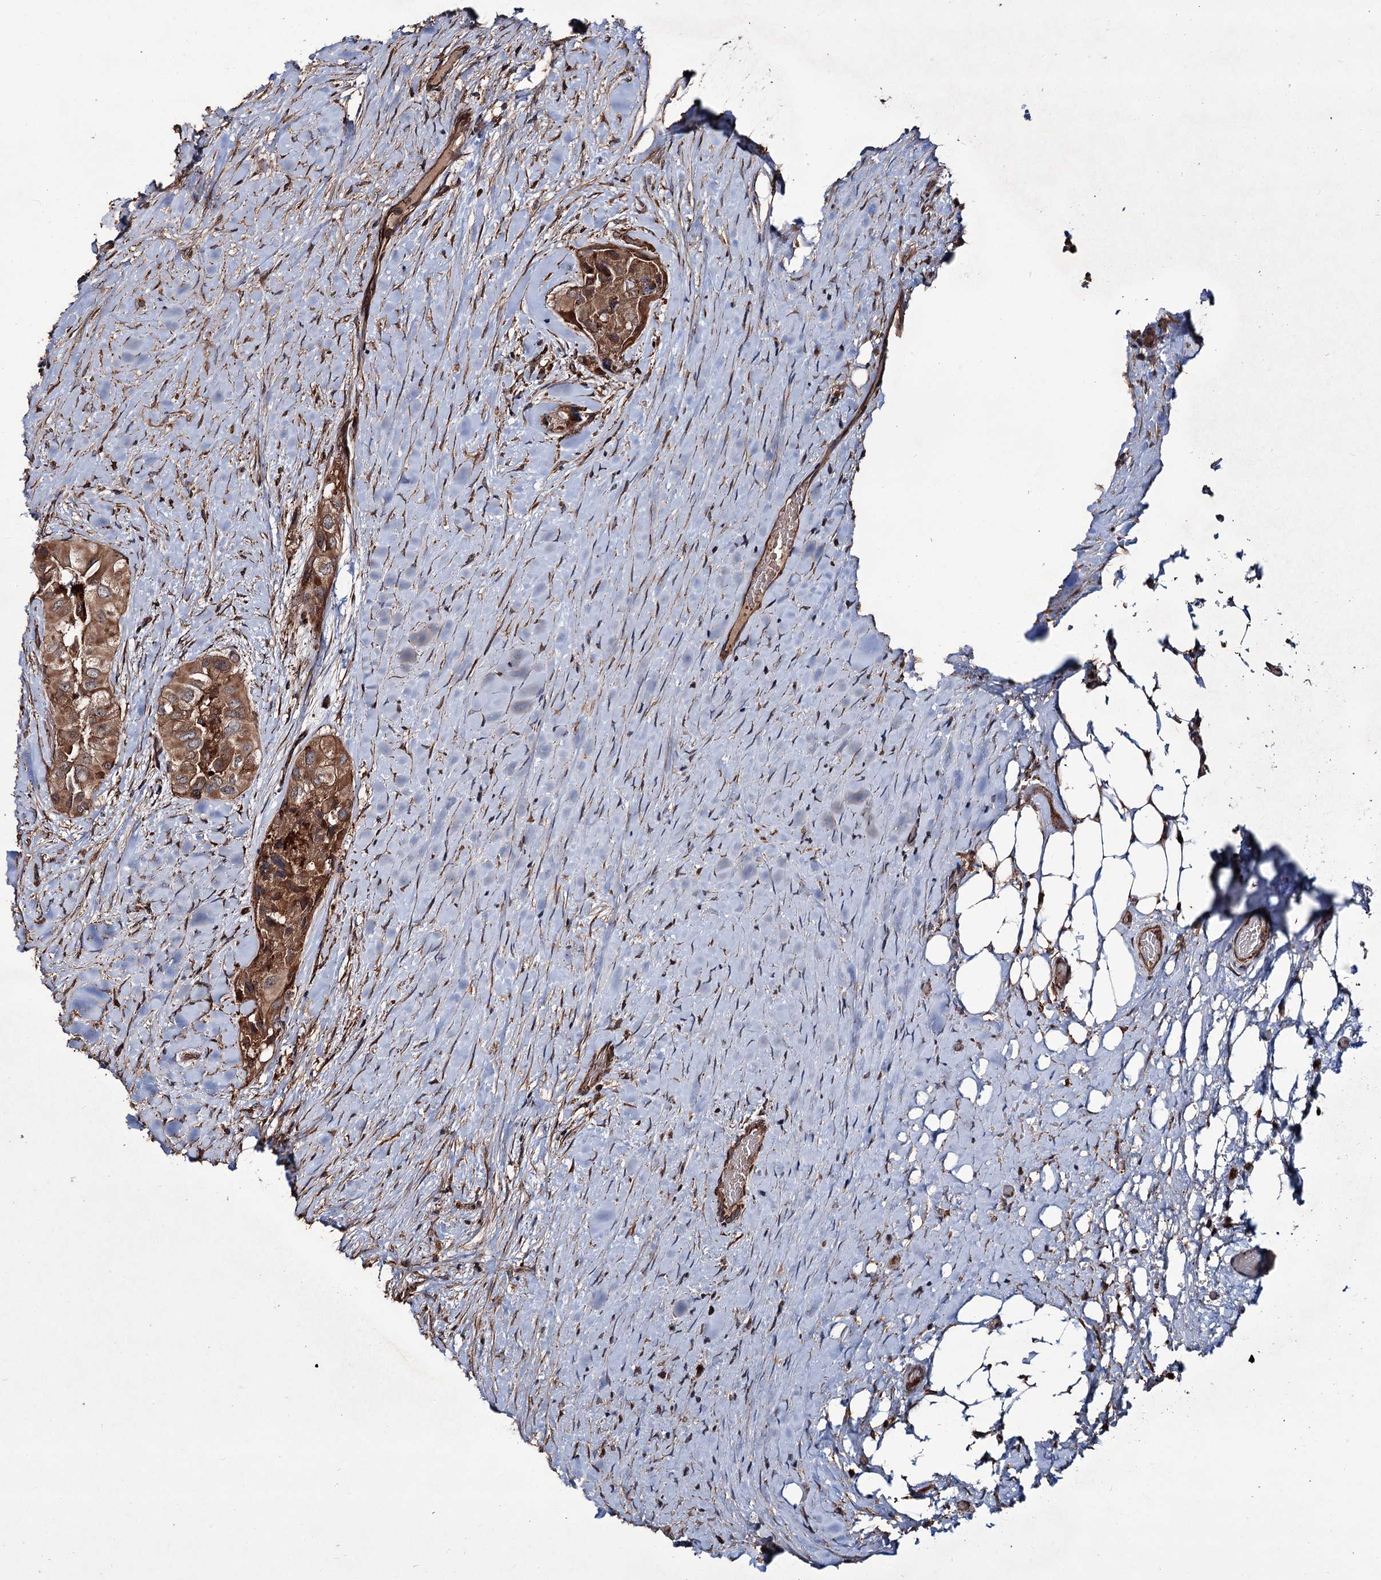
{"staining": {"intensity": "strong", "quantity": ">75%", "location": "cytoplasmic/membranous"}, "tissue": "thyroid cancer", "cell_type": "Tumor cells", "image_type": "cancer", "snomed": [{"axis": "morphology", "description": "Papillary adenocarcinoma, NOS"}, {"axis": "topography", "description": "Thyroid gland"}], "caption": "Immunohistochemical staining of papillary adenocarcinoma (thyroid) shows high levels of strong cytoplasmic/membranous protein expression in approximately >75% of tumor cells. (Brightfield microscopy of DAB IHC at high magnification).", "gene": "GRIP1", "patient": {"sex": "female", "age": 59}}